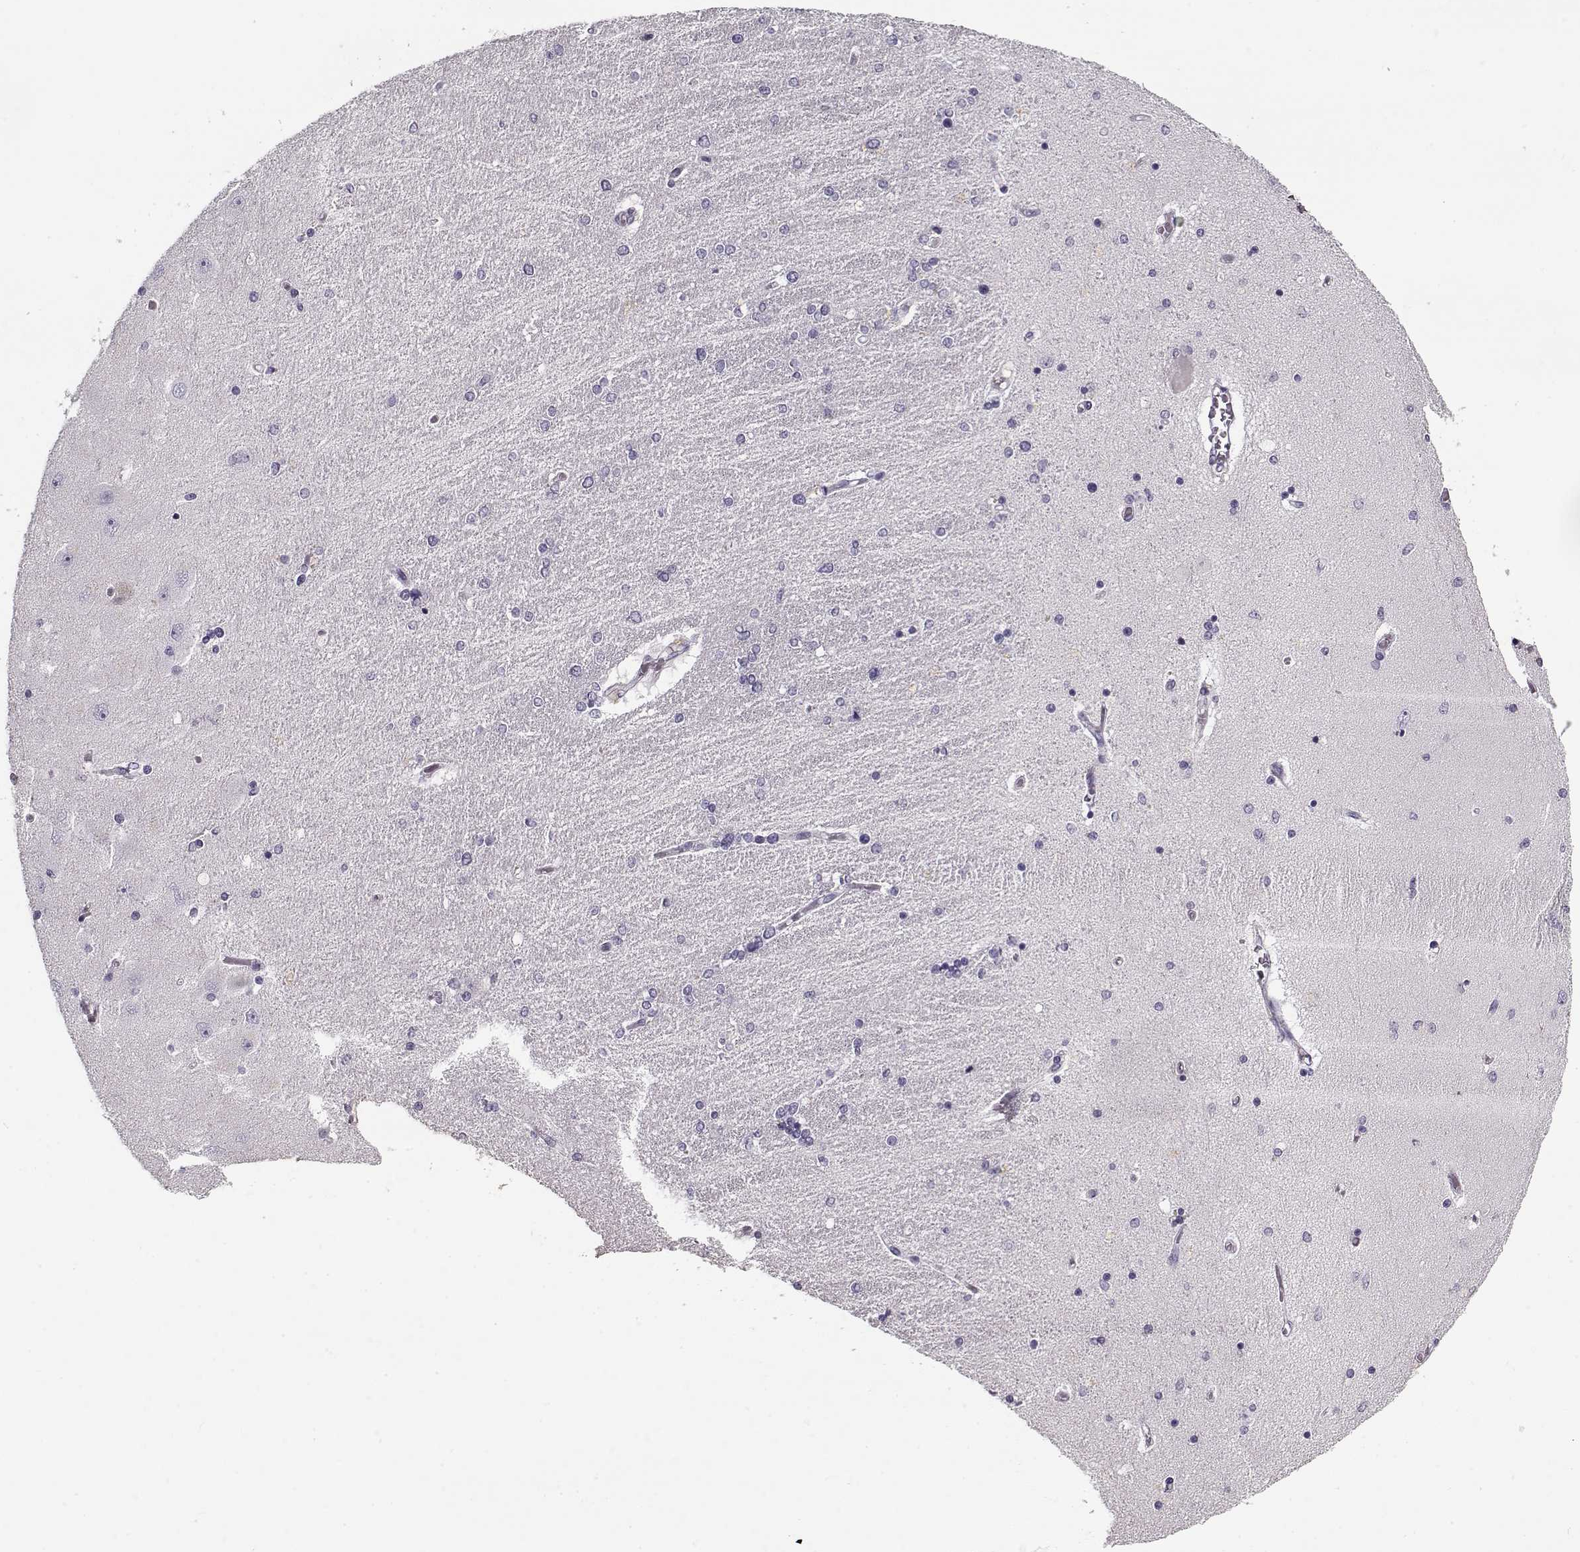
{"staining": {"intensity": "negative", "quantity": "none", "location": "none"}, "tissue": "hippocampus", "cell_type": "Glial cells", "image_type": "normal", "snomed": [{"axis": "morphology", "description": "Normal tissue, NOS"}, {"axis": "topography", "description": "Hippocampus"}], "caption": "The histopathology image demonstrates no significant staining in glial cells of hippocampus. Nuclei are stained in blue.", "gene": "LUM", "patient": {"sex": "female", "age": 54}}